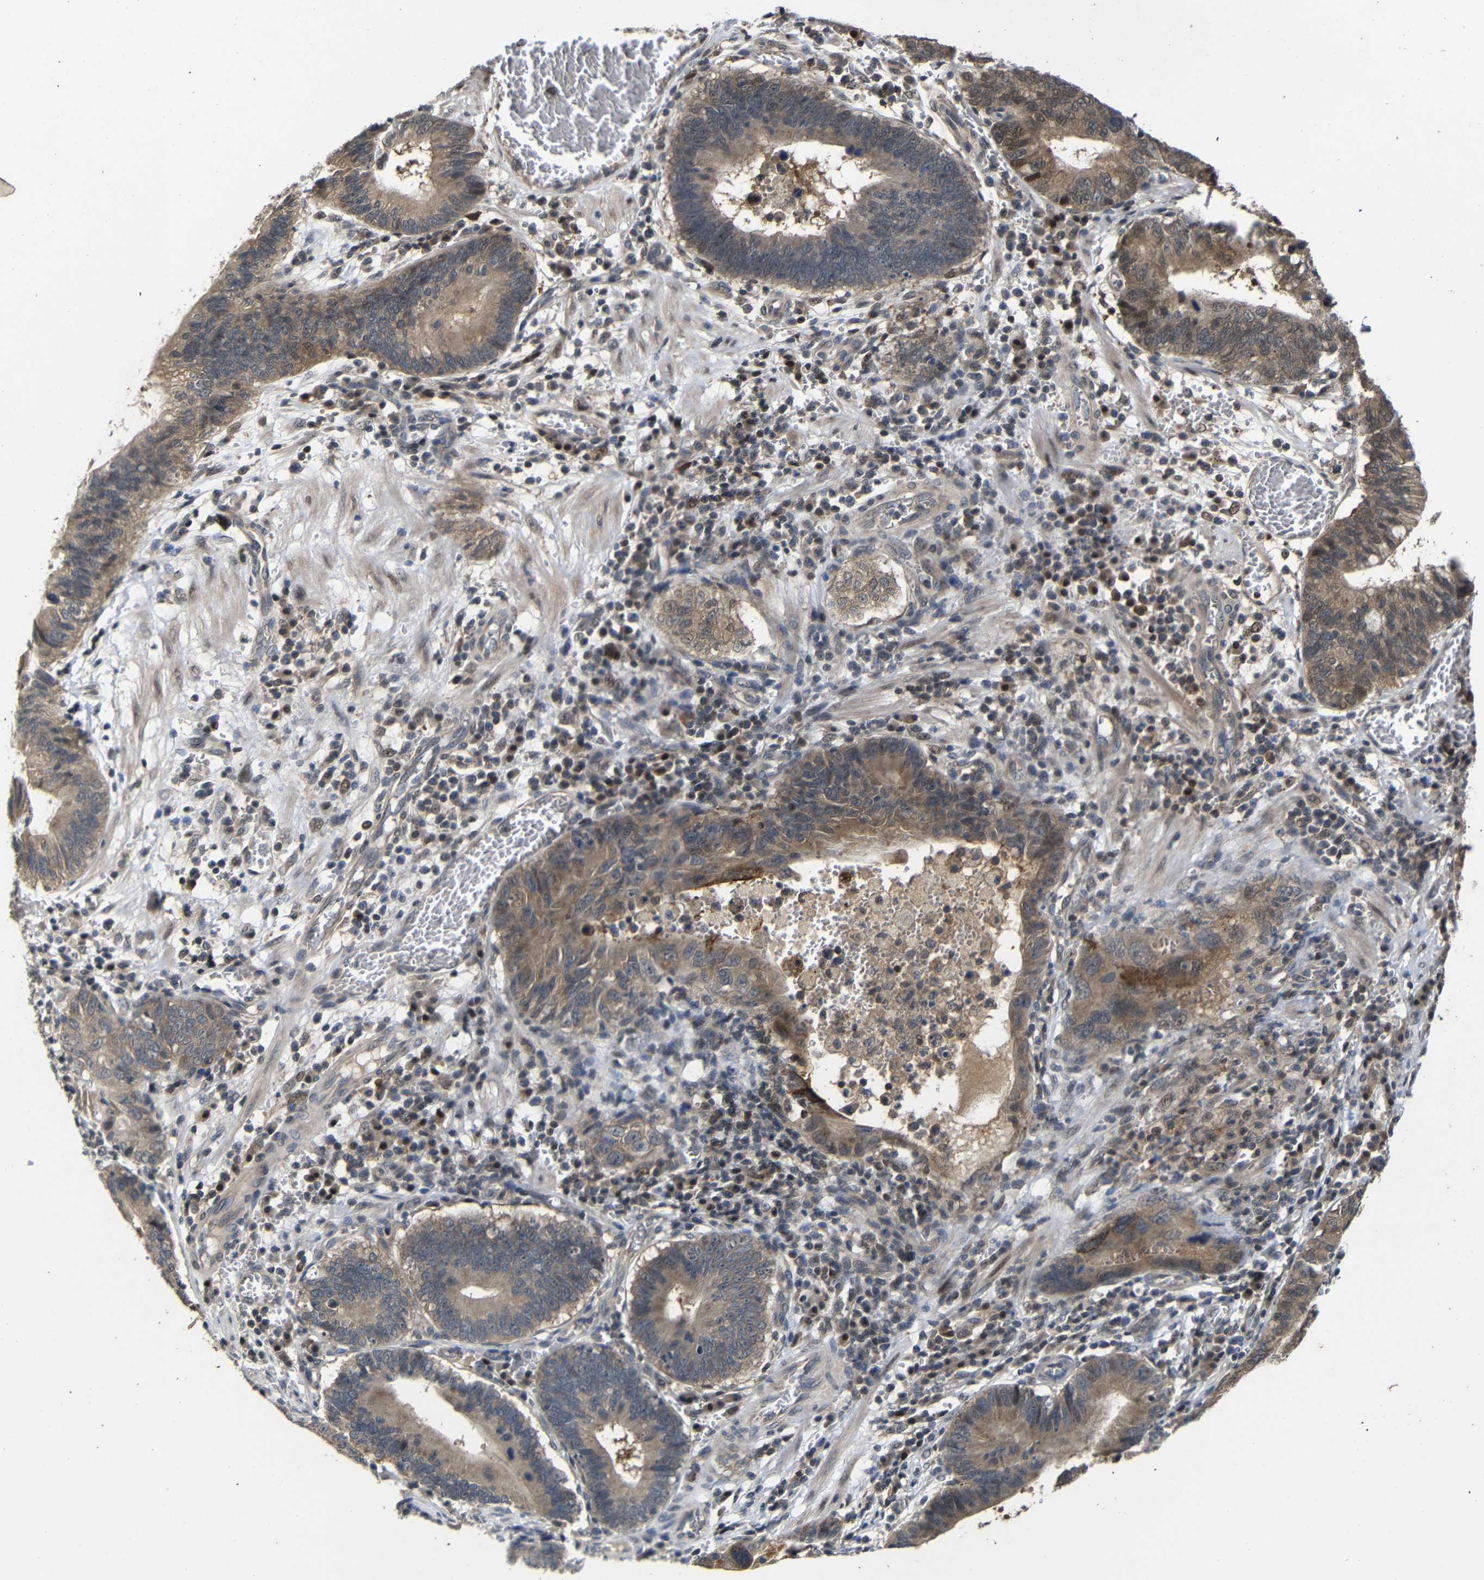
{"staining": {"intensity": "weak", "quantity": ">75%", "location": "cytoplasmic/membranous"}, "tissue": "stomach cancer", "cell_type": "Tumor cells", "image_type": "cancer", "snomed": [{"axis": "morphology", "description": "Adenocarcinoma, NOS"}, {"axis": "topography", "description": "Stomach"}, {"axis": "topography", "description": "Gastric cardia"}], "caption": "Stomach adenocarcinoma tissue demonstrates weak cytoplasmic/membranous expression in approximately >75% of tumor cells, visualized by immunohistochemistry. (brown staining indicates protein expression, while blue staining denotes nuclei).", "gene": "ATG12", "patient": {"sex": "male", "age": 59}}